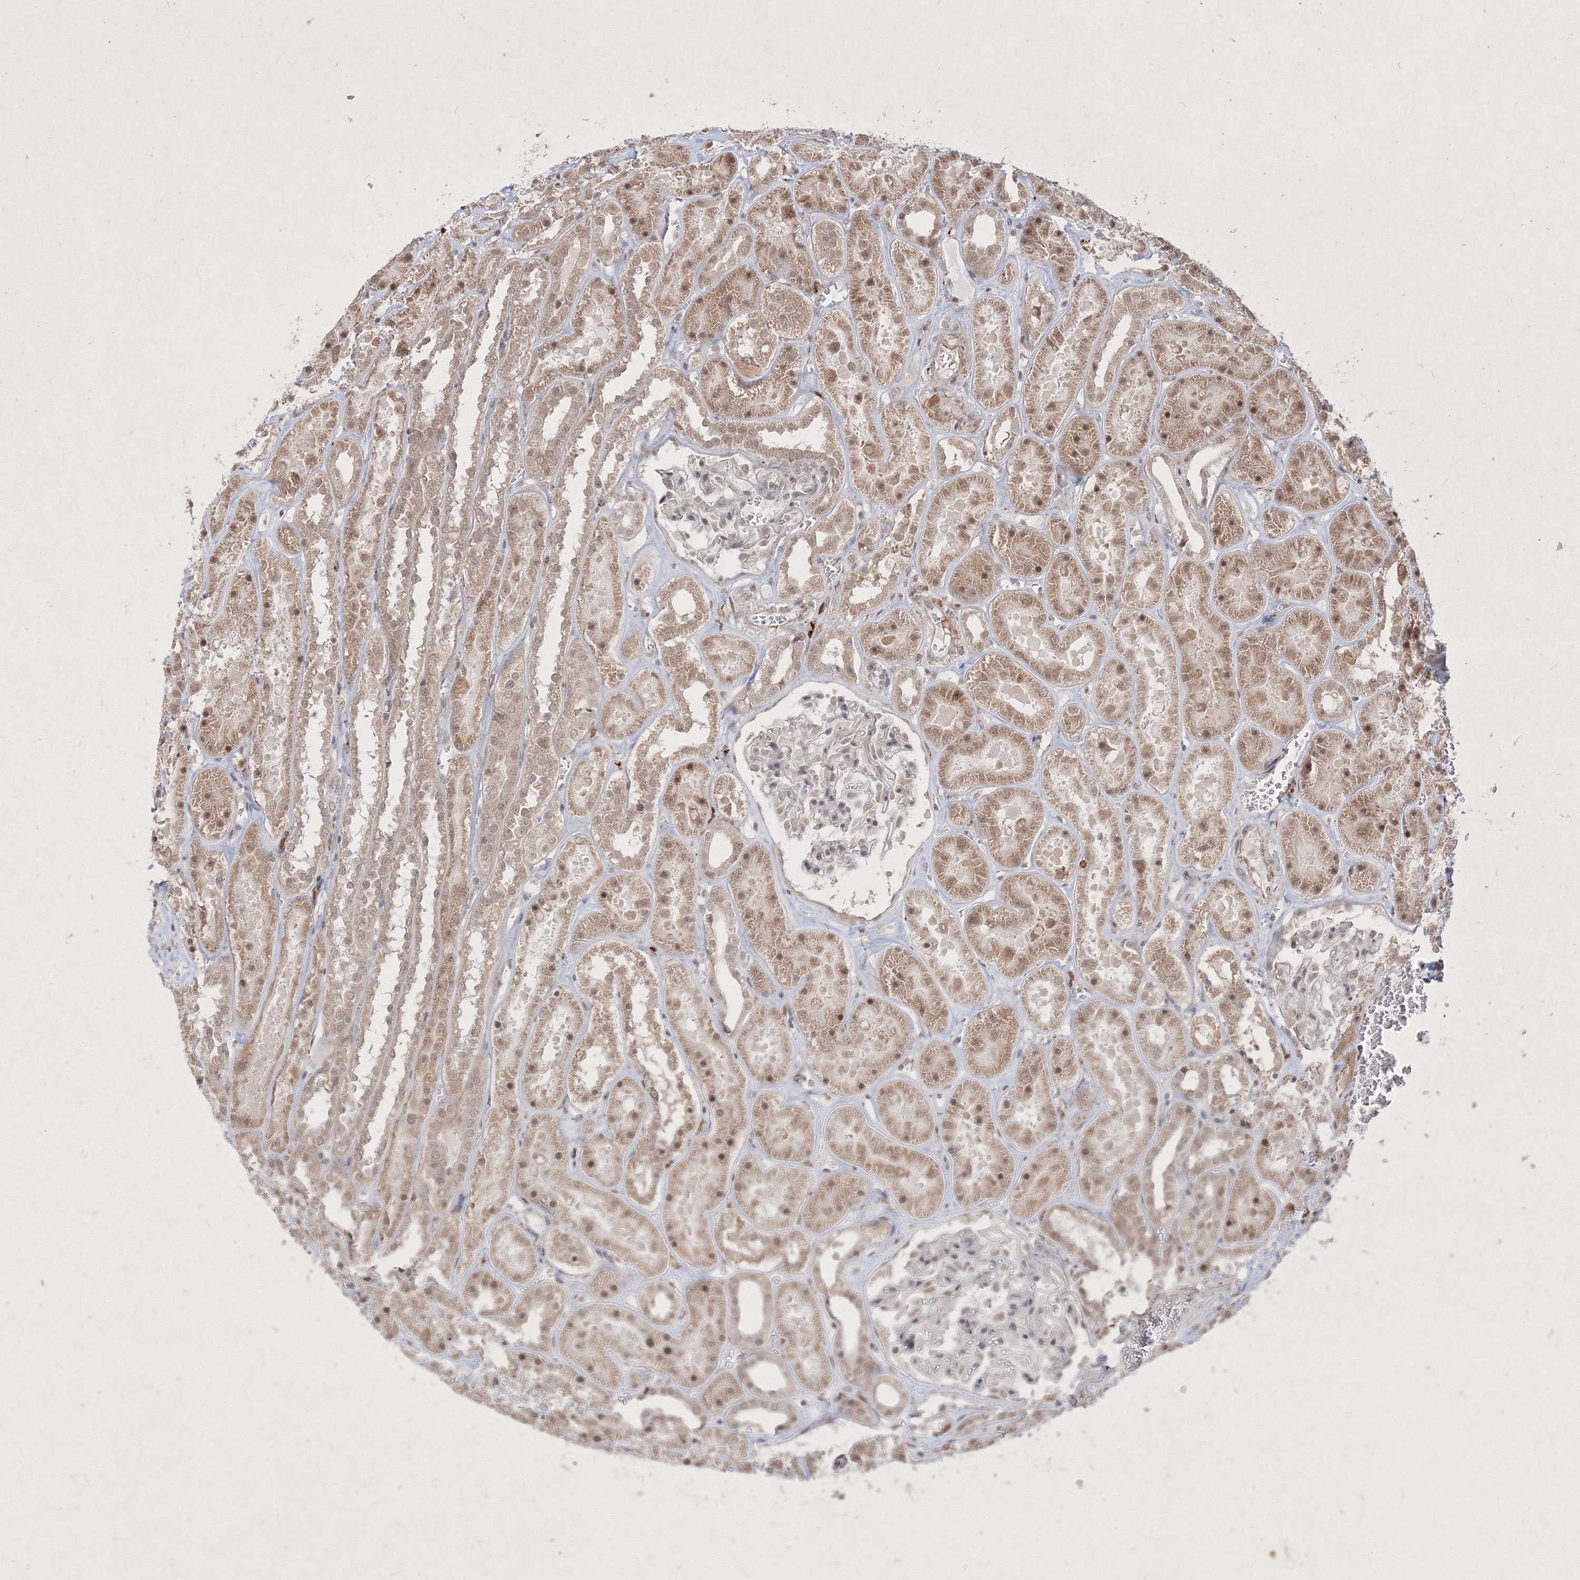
{"staining": {"intensity": "negative", "quantity": "none", "location": "none"}, "tissue": "kidney", "cell_type": "Cells in glomeruli", "image_type": "normal", "snomed": [{"axis": "morphology", "description": "Normal tissue, NOS"}, {"axis": "topography", "description": "Kidney"}], "caption": "DAB (3,3'-diaminobenzidine) immunohistochemical staining of normal human kidney reveals no significant expression in cells in glomeruli. (DAB immunohistochemistry visualized using brightfield microscopy, high magnification).", "gene": "TAB1", "patient": {"sex": "female", "age": 41}}